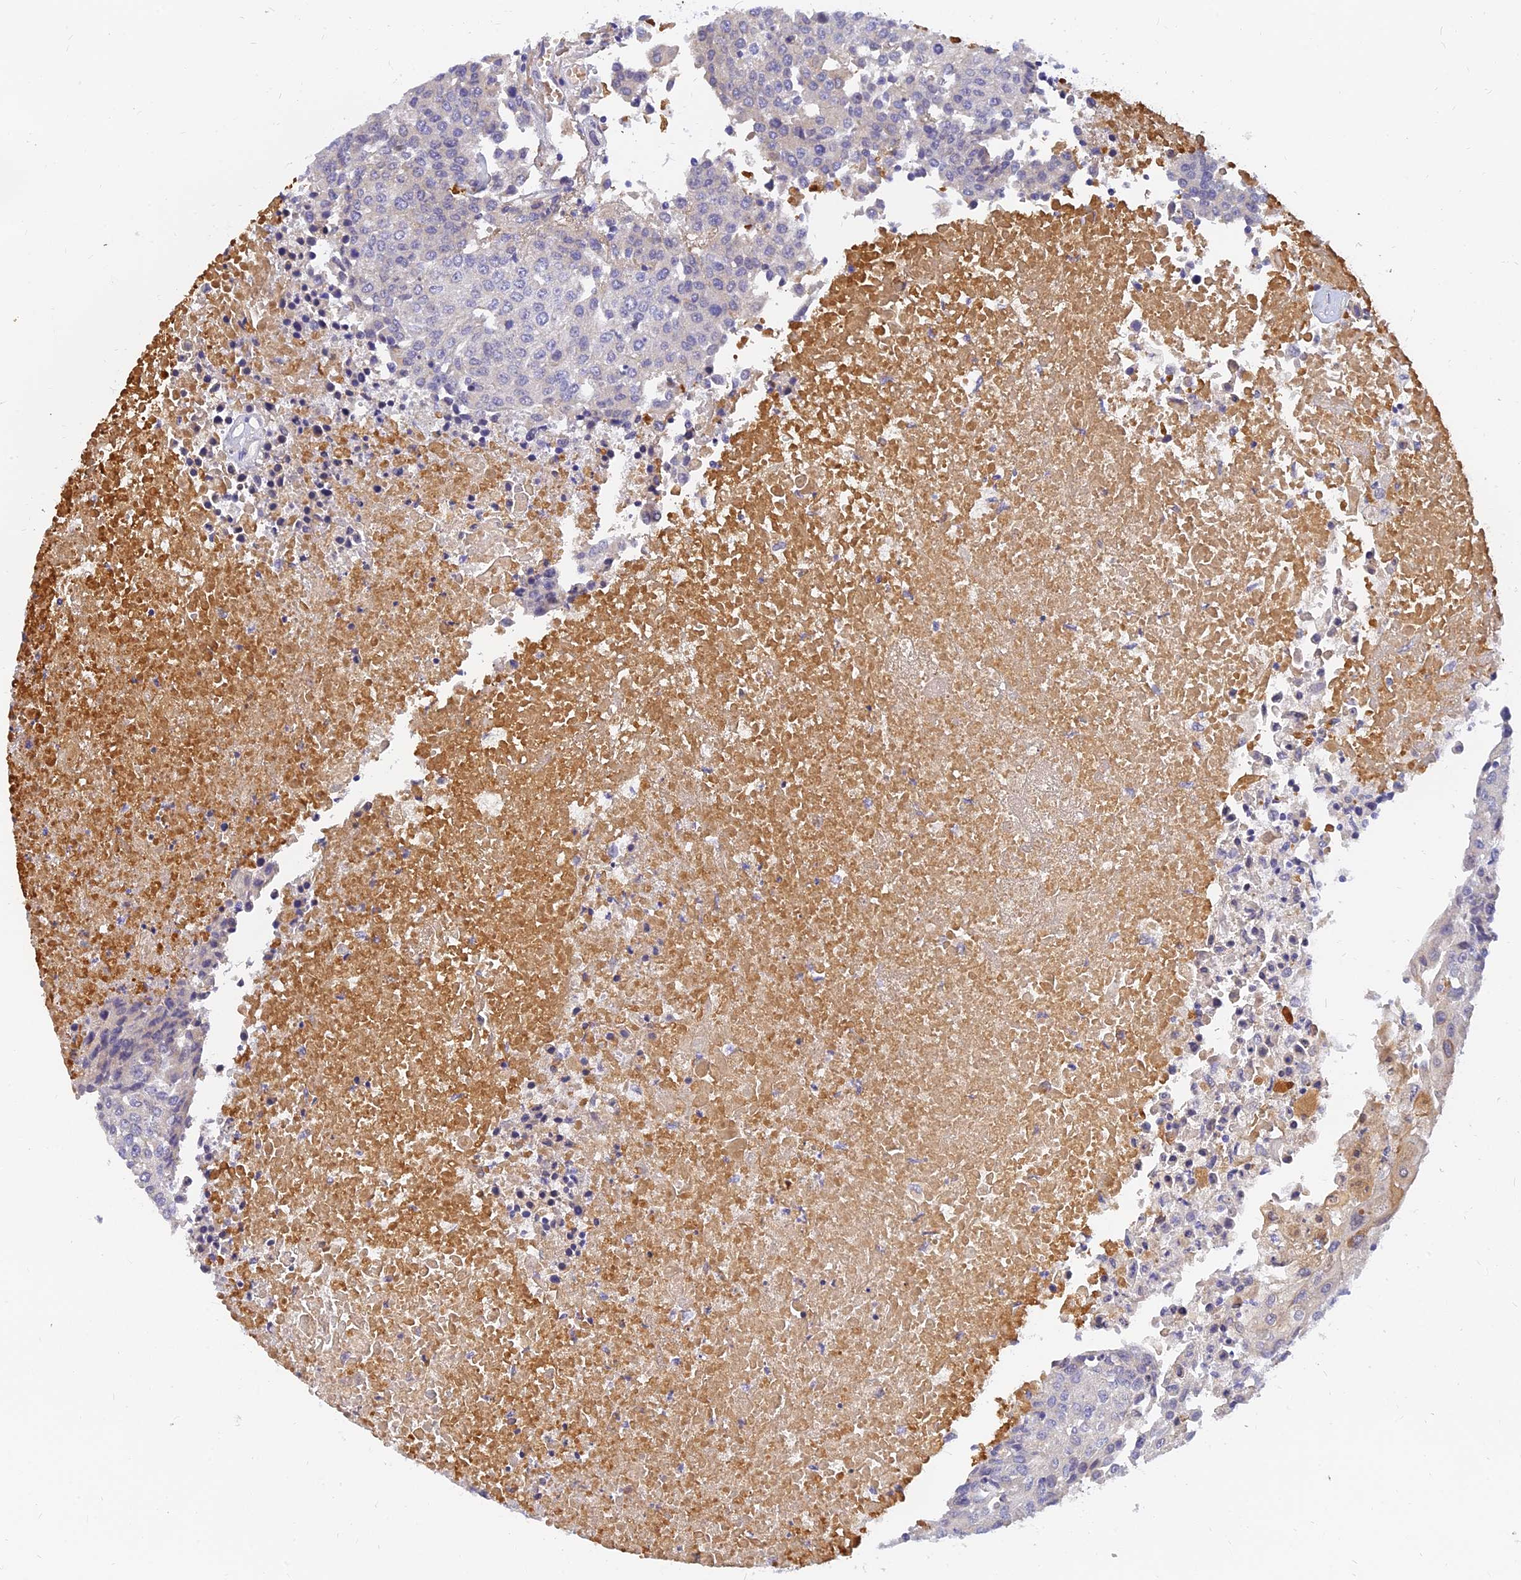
{"staining": {"intensity": "negative", "quantity": "none", "location": "none"}, "tissue": "urothelial cancer", "cell_type": "Tumor cells", "image_type": "cancer", "snomed": [{"axis": "morphology", "description": "Urothelial carcinoma, High grade"}, {"axis": "topography", "description": "Urinary bladder"}], "caption": "There is no significant expression in tumor cells of urothelial carcinoma (high-grade).", "gene": "ANKS4B", "patient": {"sex": "female", "age": 85}}